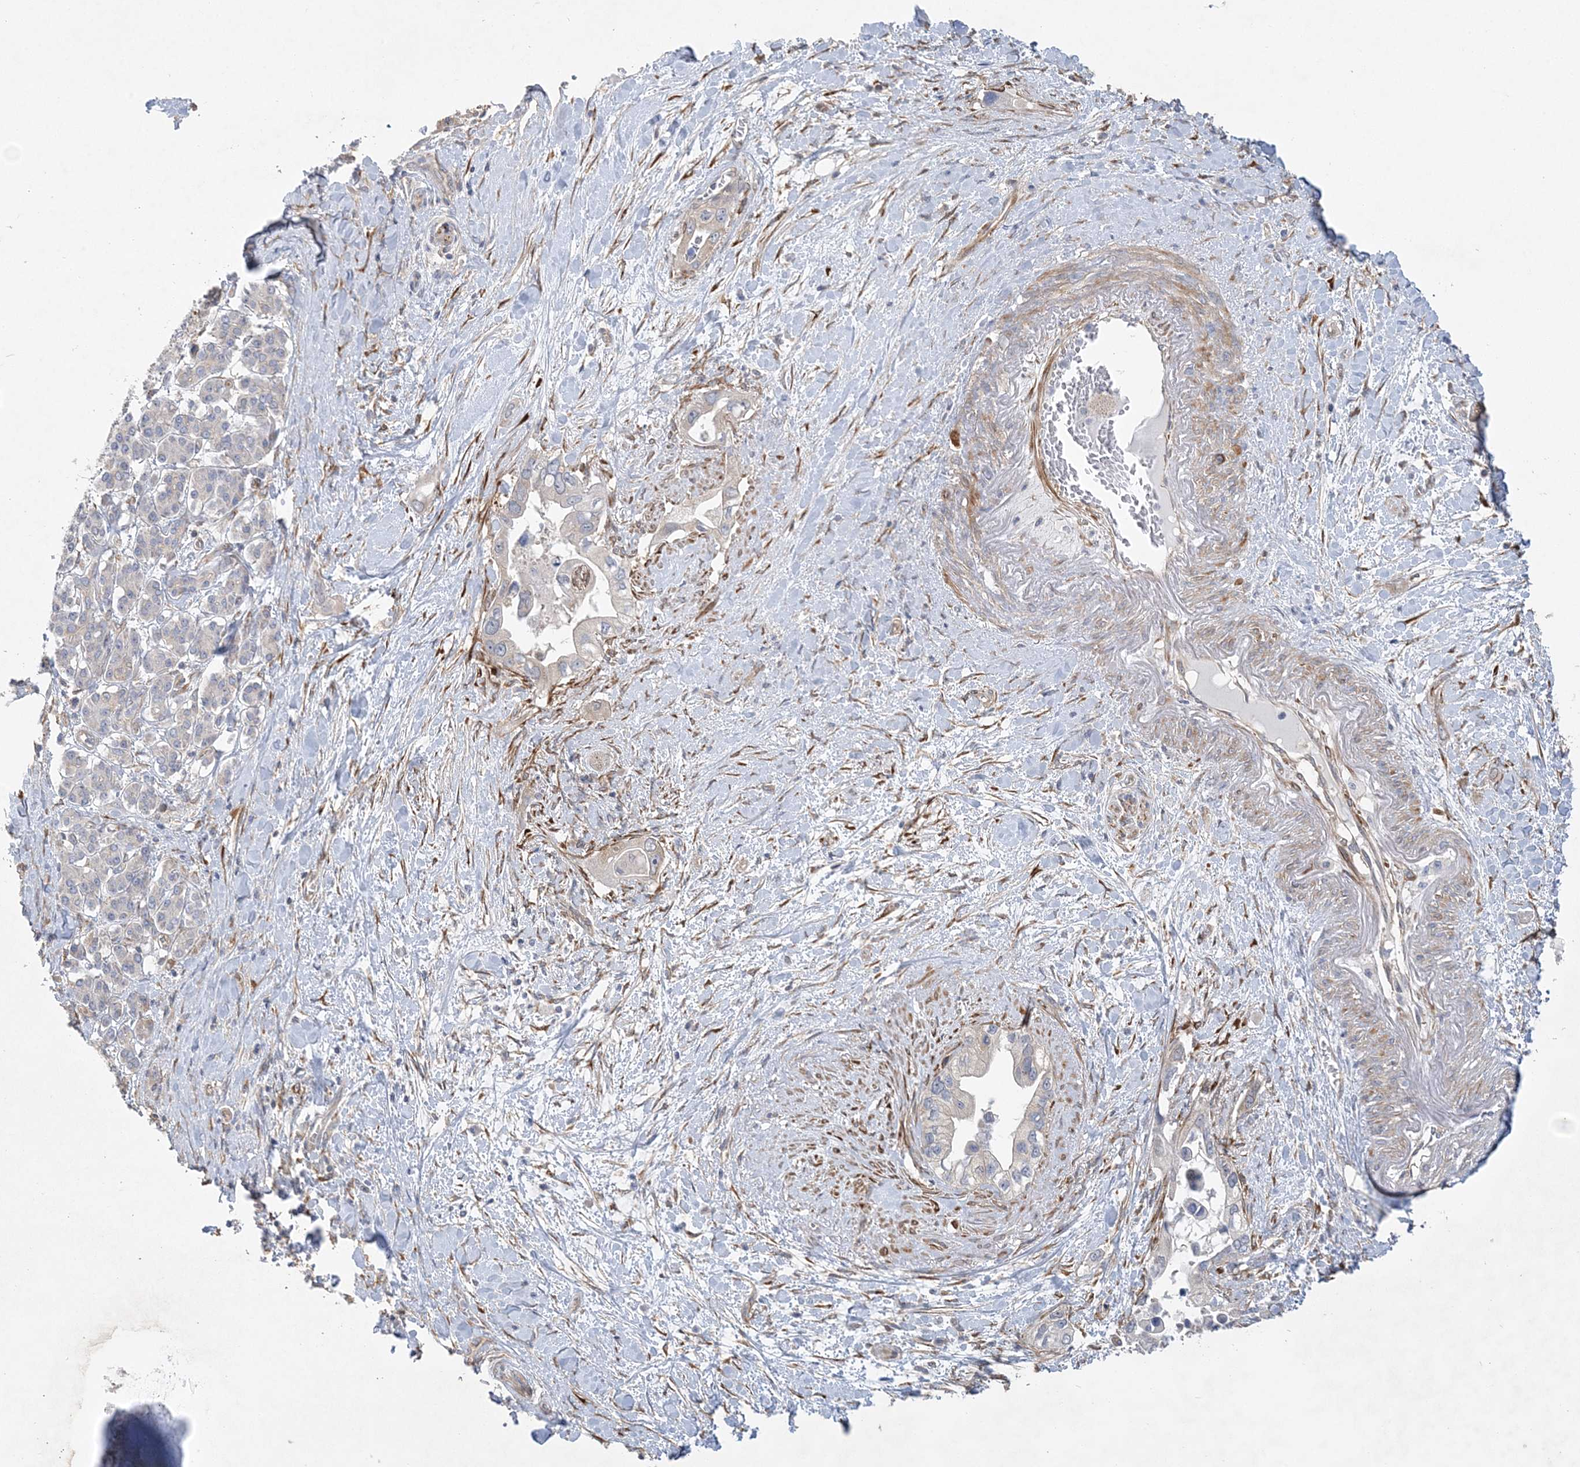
{"staining": {"intensity": "negative", "quantity": "none", "location": "none"}, "tissue": "pancreatic cancer", "cell_type": "Tumor cells", "image_type": "cancer", "snomed": [{"axis": "morphology", "description": "Inflammation, NOS"}, {"axis": "morphology", "description": "Adenocarcinoma, NOS"}, {"axis": "topography", "description": "Pancreas"}], "caption": "The image shows no staining of tumor cells in pancreatic cancer.", "gene": "MAP4K5", "patient": {"sex": "female", "age": 56}}